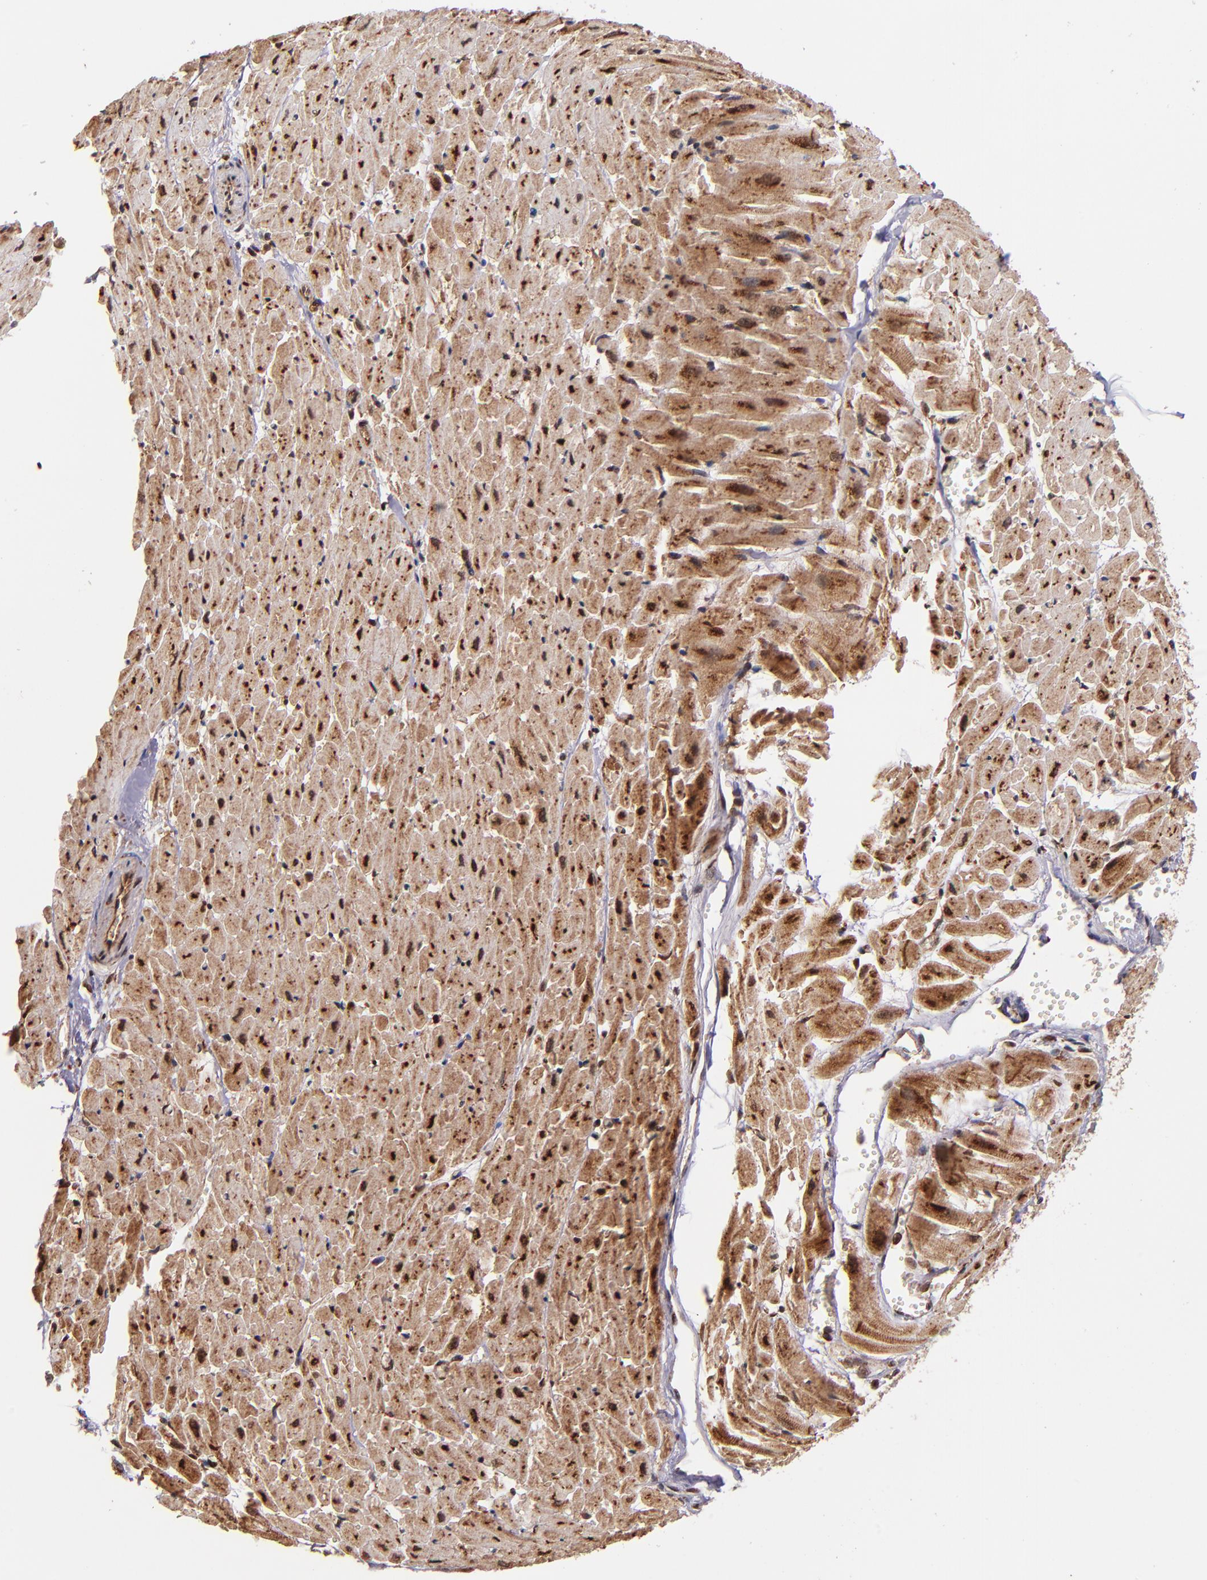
{"staining": {"intensity": "strong", "quantity": ">75%", "location": "cytoplasmic/membranous,nuclear"}, "tissue": "heart muscle", "cell_type": "Cardiomyocytes", "image_type": "normal", "snomed": [{"axis": "morphology", "description": "Normal tissue, NOS"}, {"axis": "topography", "description": "Heart"}], "caption": "Brown immunohistochemical staining in unremarkable heart muscle exhibits strong cytoplasmic/membranous,nuclear expression in approximately >75% of cardiomyocytes.", "gene": "STX8", "patient": {"sex": "female", "age": 19}}